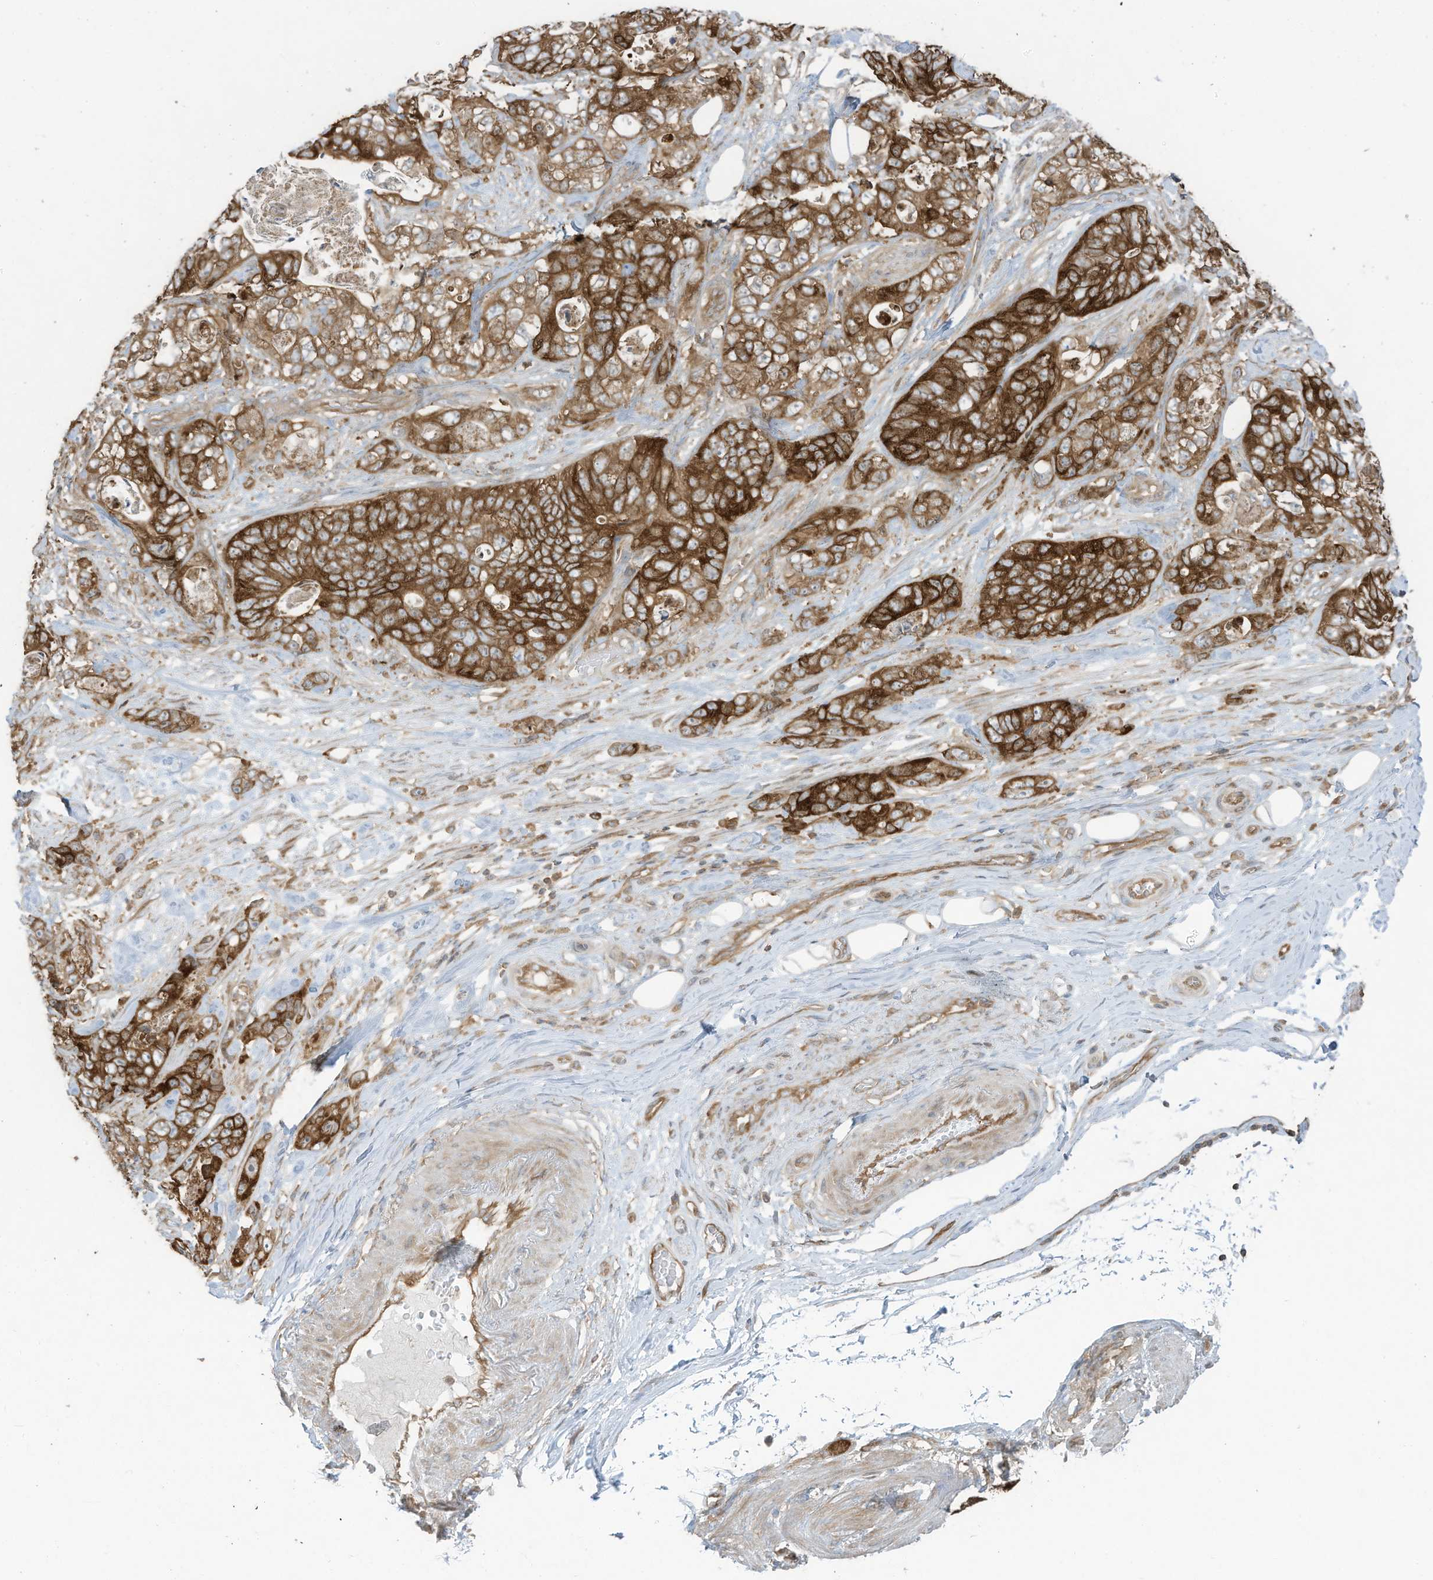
{"staining": {"intensity": "strong", "quantity": "25%-75%", "location": "cytoplasmic/membranous"}, "tissue": "stomach cancer", "cell_type": "Tumor cells", "image_type": "cancer", "snomed": [{"axis": "morphology", "description": "Normal tissue, NOS"}, {"axis": "morphology", "description": "Adenocarcinoma, NOS"}, {"axis": "topography", "description": "Stomach"}], "caption": "Immunohistochemistry (IHC) photomicrograph of human stomach adenocarcinoma stained for a protein (brown), which demonstrates high levels of strong cytoplasmic/membranous expression in about 25%-75% of tumor cells.", "gene": "OLA1", "patient": {"sex": "female", "age": 89}}